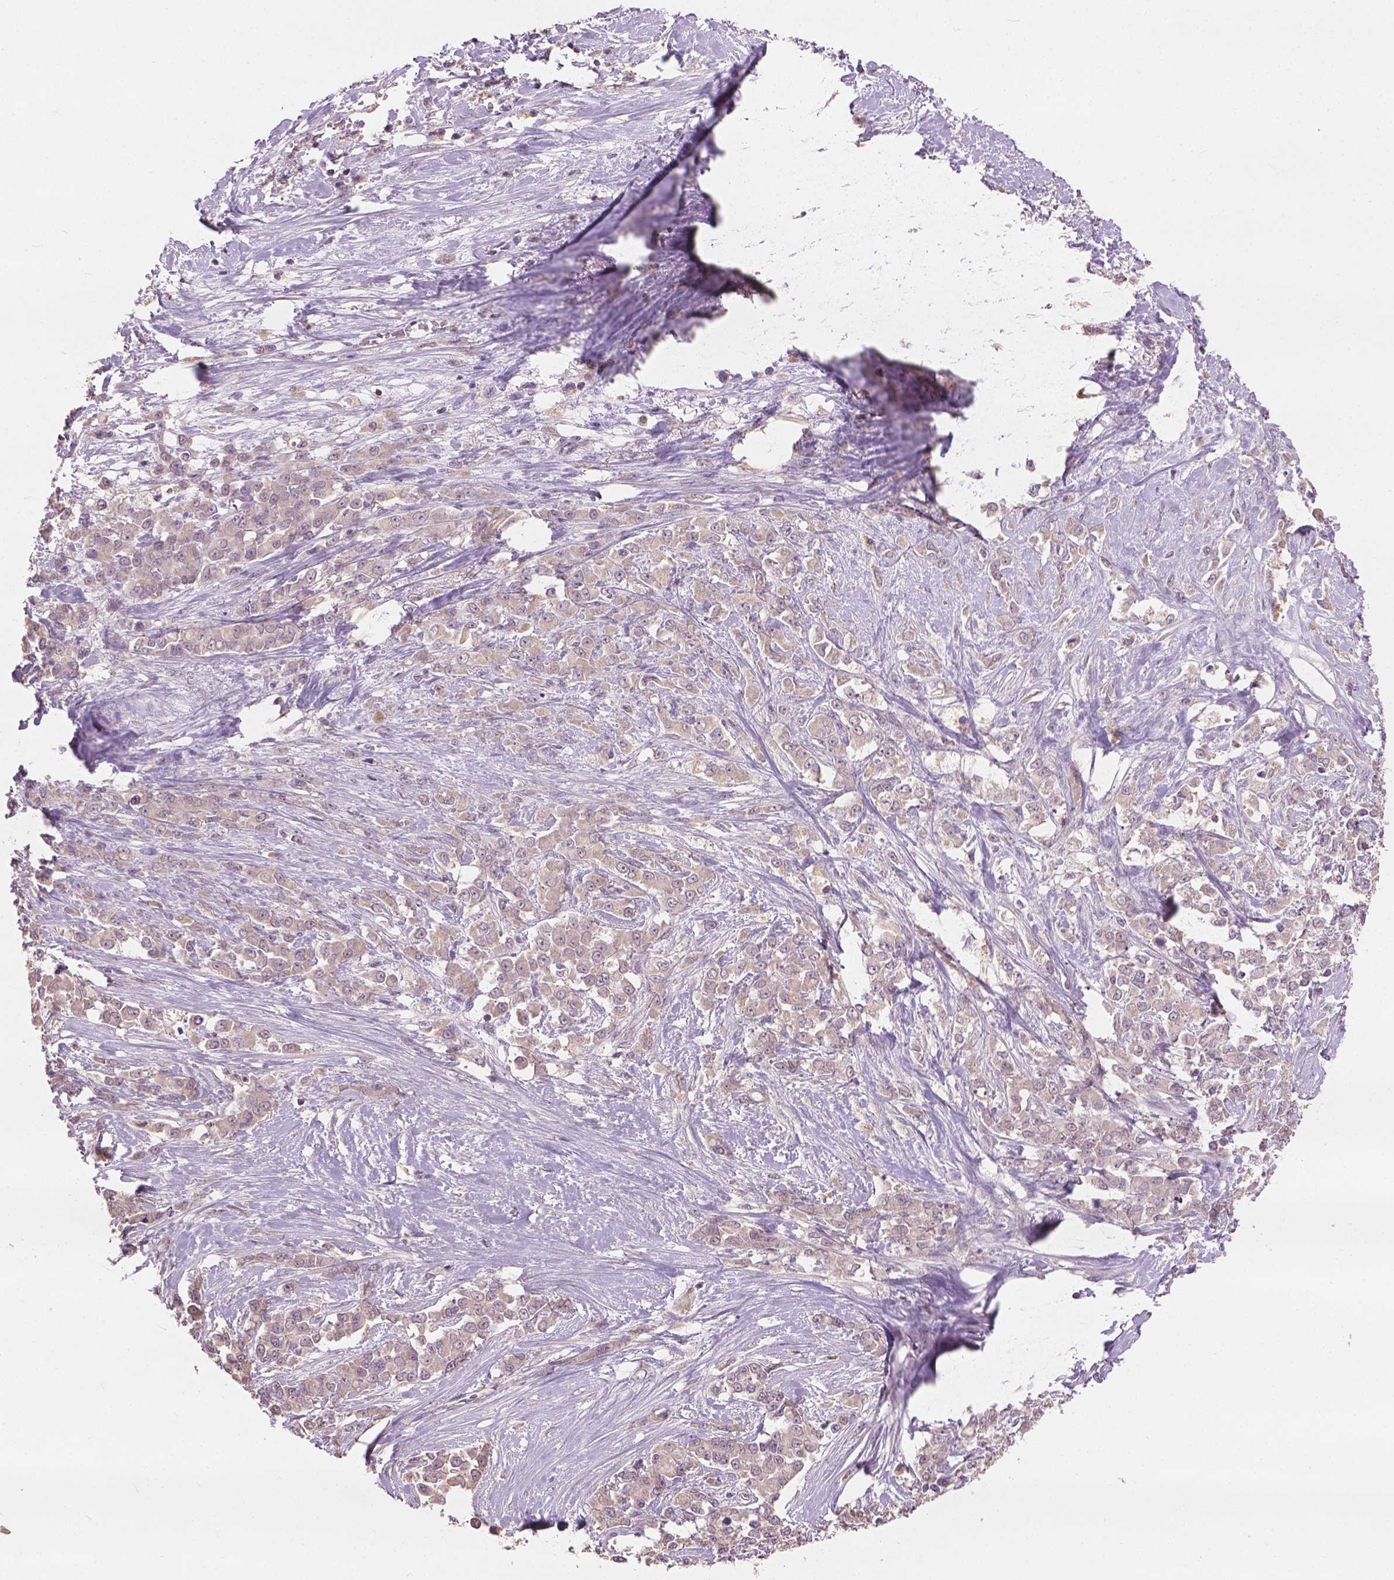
{"staining": {"intensity": "weak", "quantity": ">75%", "location": "cytoplasmic/membranous"}, "tissue": "stomach cancer", "cell_type": "Tumor cells", "image_type": "cancer", "snomed": [{"axis": "morphology", "description": "Adenocarcinoma, NOS"}, {"axis": "topography", "description": "Stomach"}], "caption": "Protein staining reveals weak cytoplasmic/membranous staining in approximately >75% of tumor cells in stomach cancer (adenocarcinoma). Nuclei are stained in blue.", "gene": "KRT17", "patient": {"sex": "female", "age": 76}}